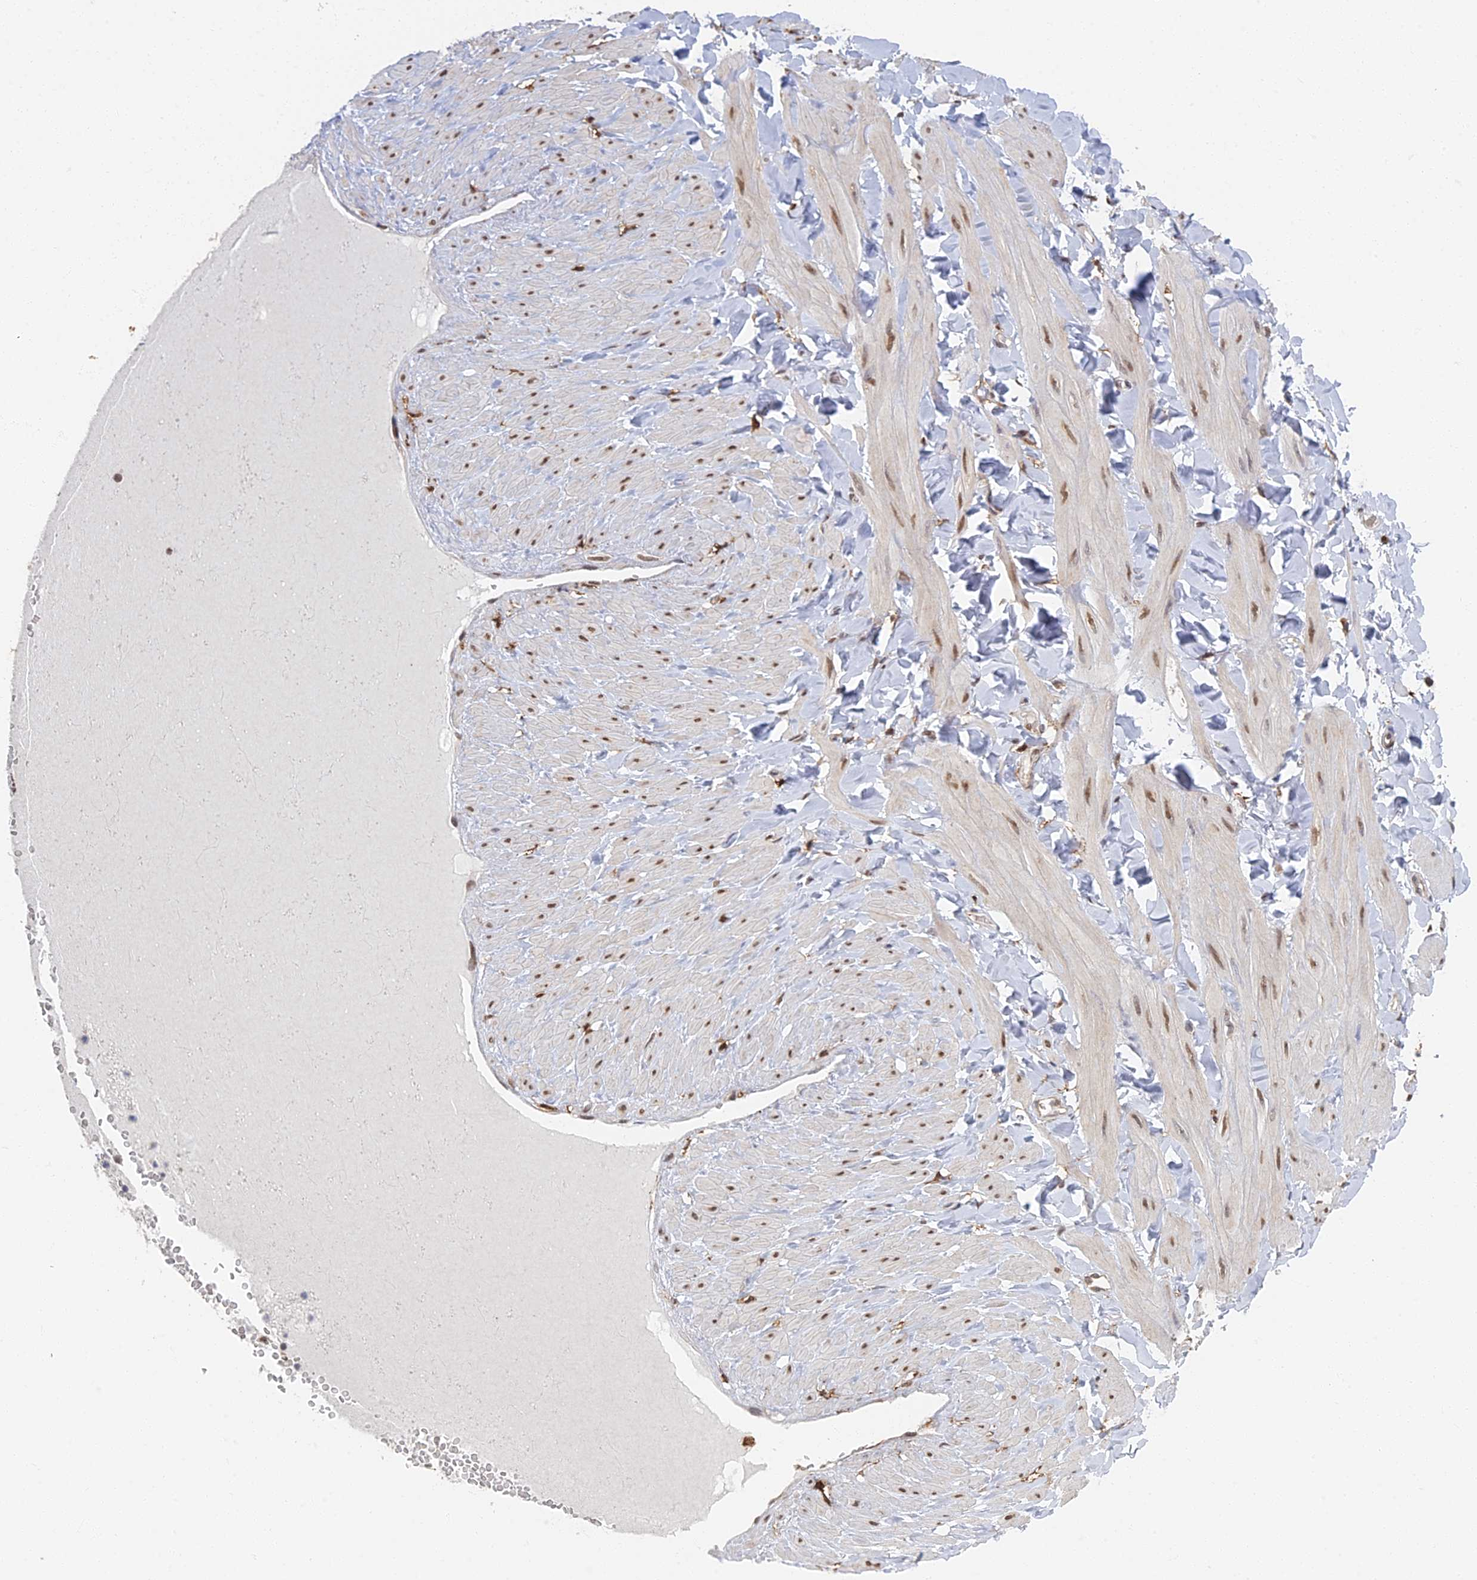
{"staining": {"intensity": "moderate", "quantity": ">75%", "location": "nuclear"}, "tissue": "adipose tissue", "cell_type": "Adipocytes", "image_type": "normal", "snomed": [{"axis": "morphology", "description": "Normal tissue, NOS"}, {"axis": "topography", "description": "Adipose tissue"}, {"axis": "topography", "description": "Vascular tissue"}, {"axis": "topography", "description": "Peripheral nerve tissue"}], "caption": "Benign adipose tissue exhibits moderate nuclear expression in about >75% of adipocytes, visualized by immunohistochemistry. The staining was performed using DAB to visualize the protein expression in brown, while the nuclei were stained in blue with hematoxylin (Magnification: 20x).", "gene": "GPATCH1", "patient": {"sex": "male", "age": 25}}